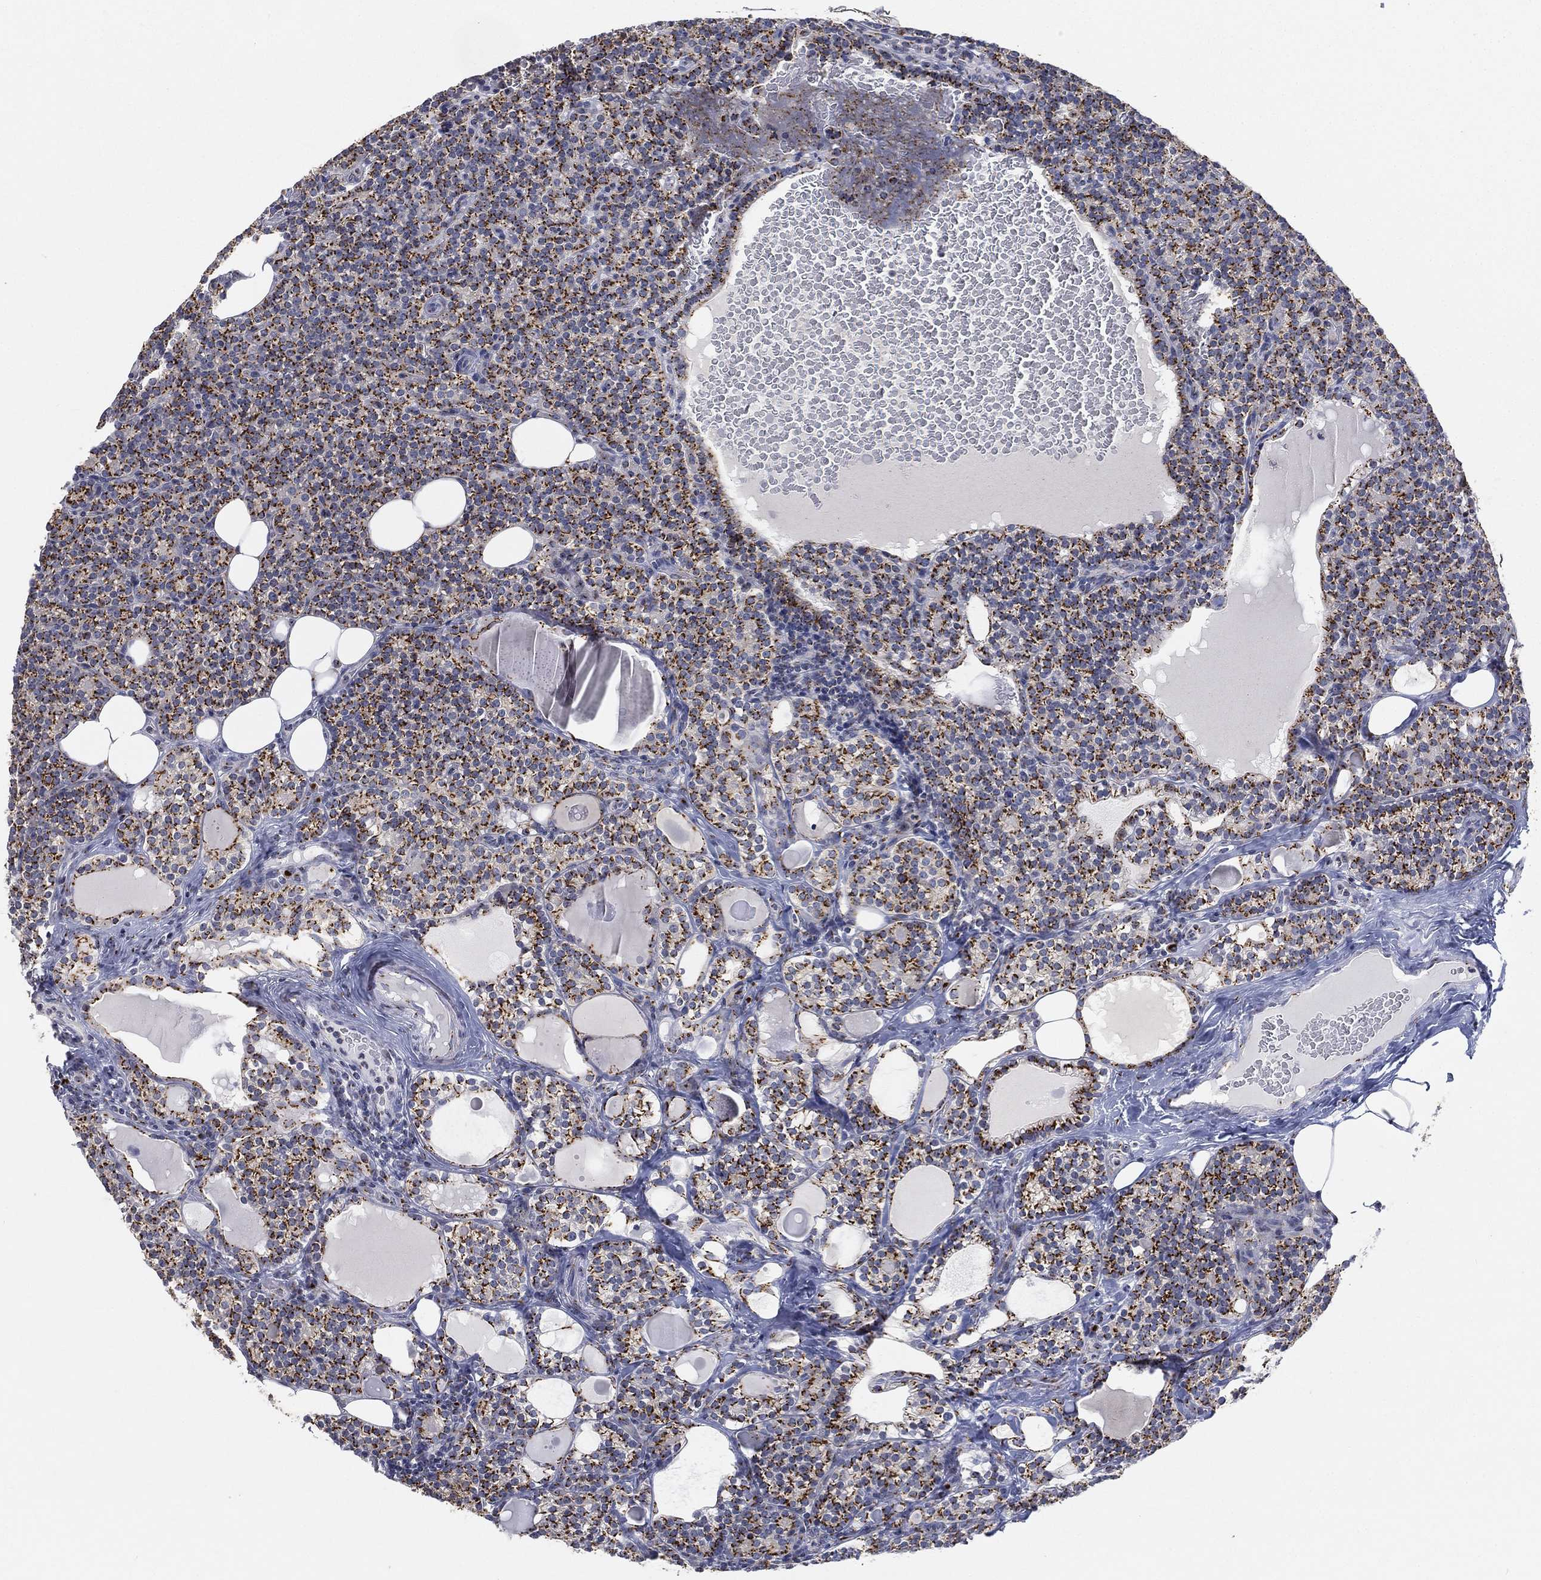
{"staining": {"intensity": "strong", "quantity": ">75%", "location": "cytoplasmic/membranous"}, "tissue": "parathyroid gland", "cell_type": "Glandular cells", "image_type": "normal", "snomed": [{"axis": "morphology", "description": "Normal tissue, NOS"}, {"axis": "topography", "description": "Parathyroid gland"}], "caption": "This is a micrograph of immunohistochemistry (IHC) staining of normal parathyroid gland, which shows strong positivity in the cytoplasmic/membranous of glandular cells.", "gene": "TICAM1", "patient": {"sex": "female", "age": 63}}